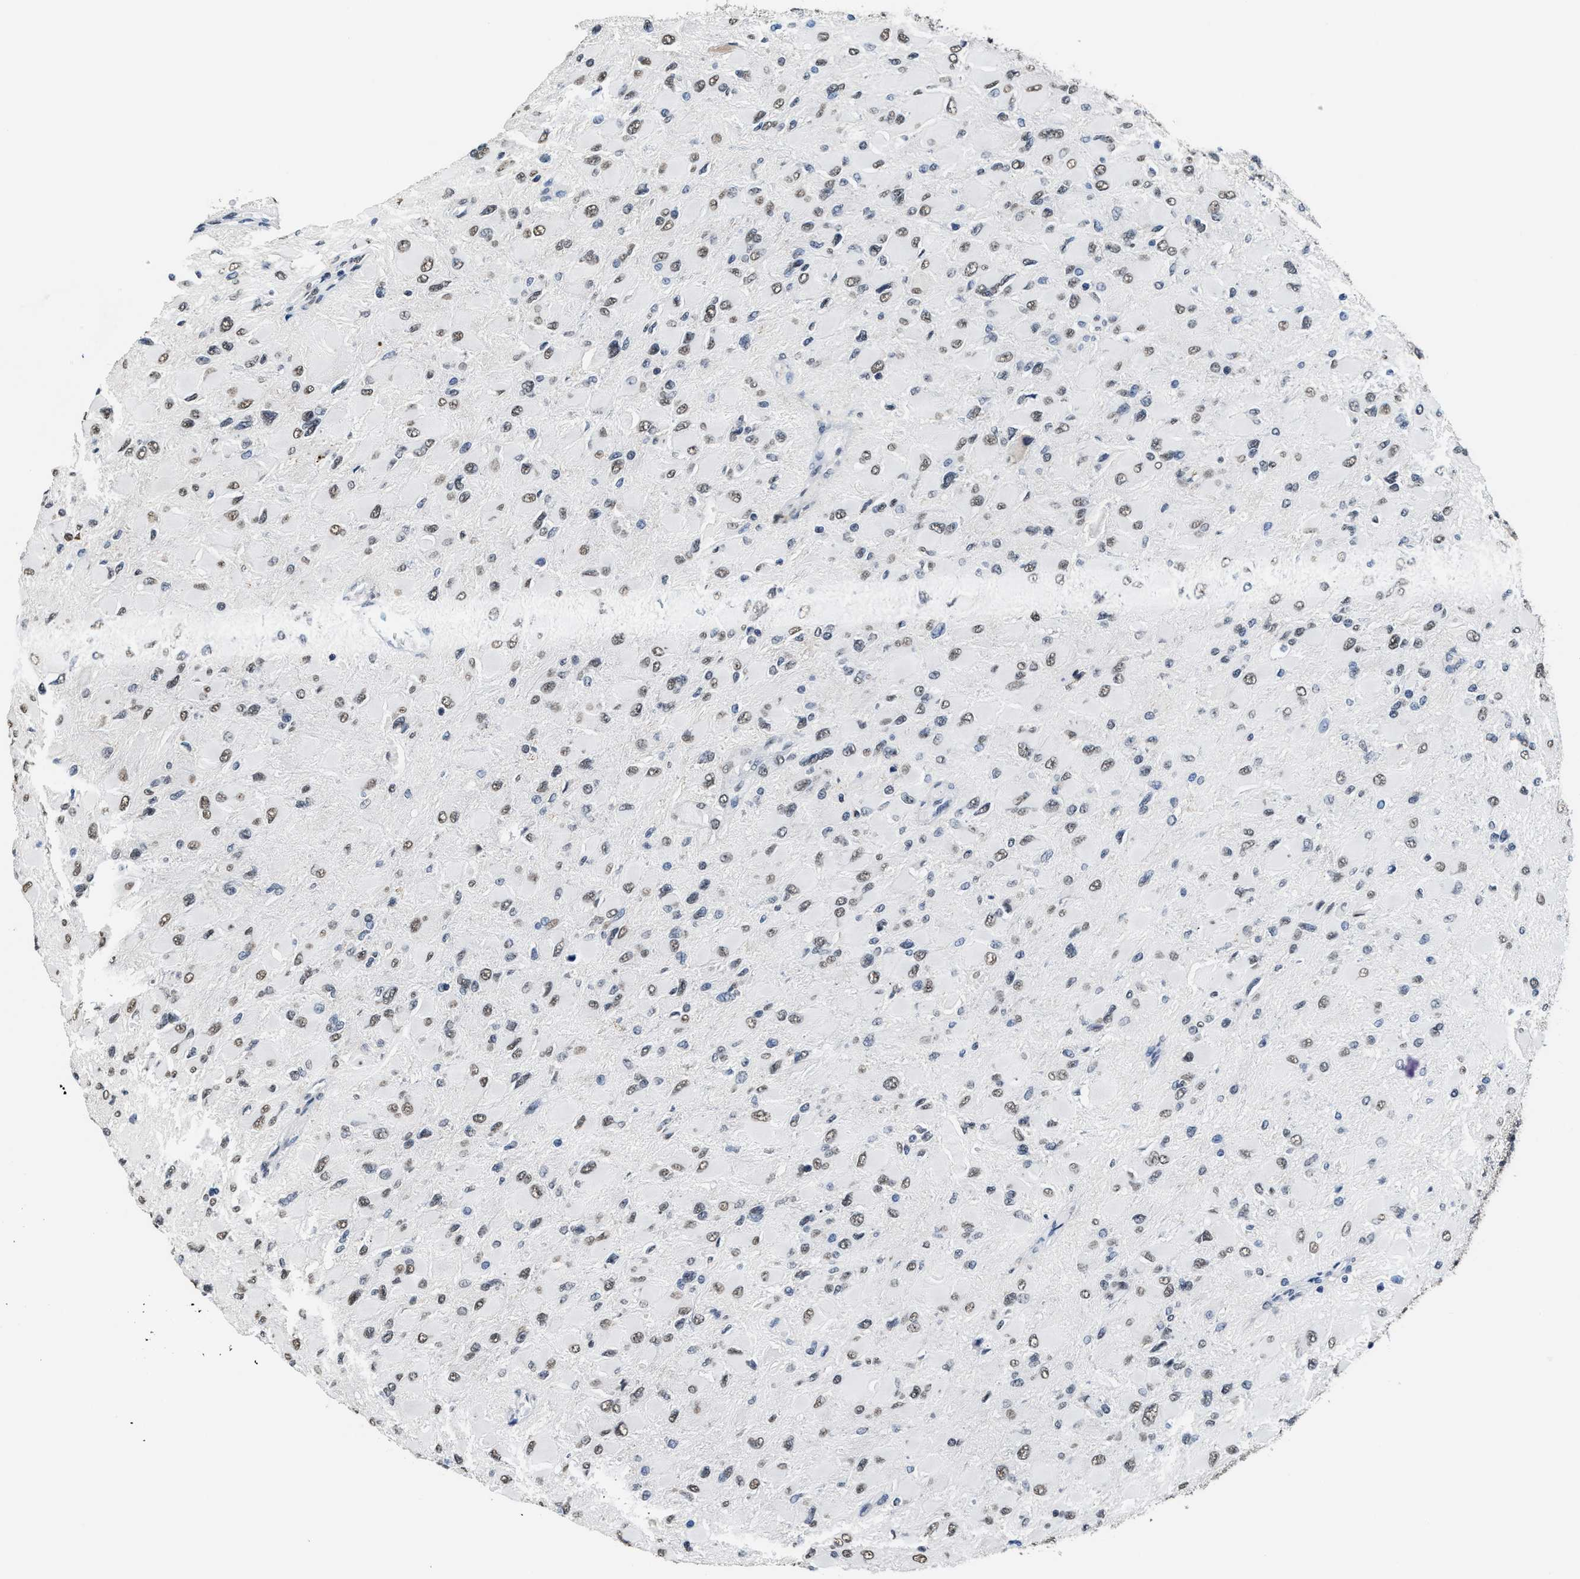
{"staining": {"intensity": "weak", "quantity": ">75%", "location": "nuclear"}, "tissue": "glioma", "cell_type": "Tumor cells", "image_type": "cancer", "snomed": [{"axis": "morphology", "description": "Glioma, malignant, High grade"}, {"axis": "topography", "description": "Cerebral cortex"}], "caption": "Malignant glioma (high-grade) stained with a brown dye displays weak nuclear positive expression in about >75% of tumor cells.", "gene": "SUPT16H", "patient": {"sex": "female", "age": 36}}